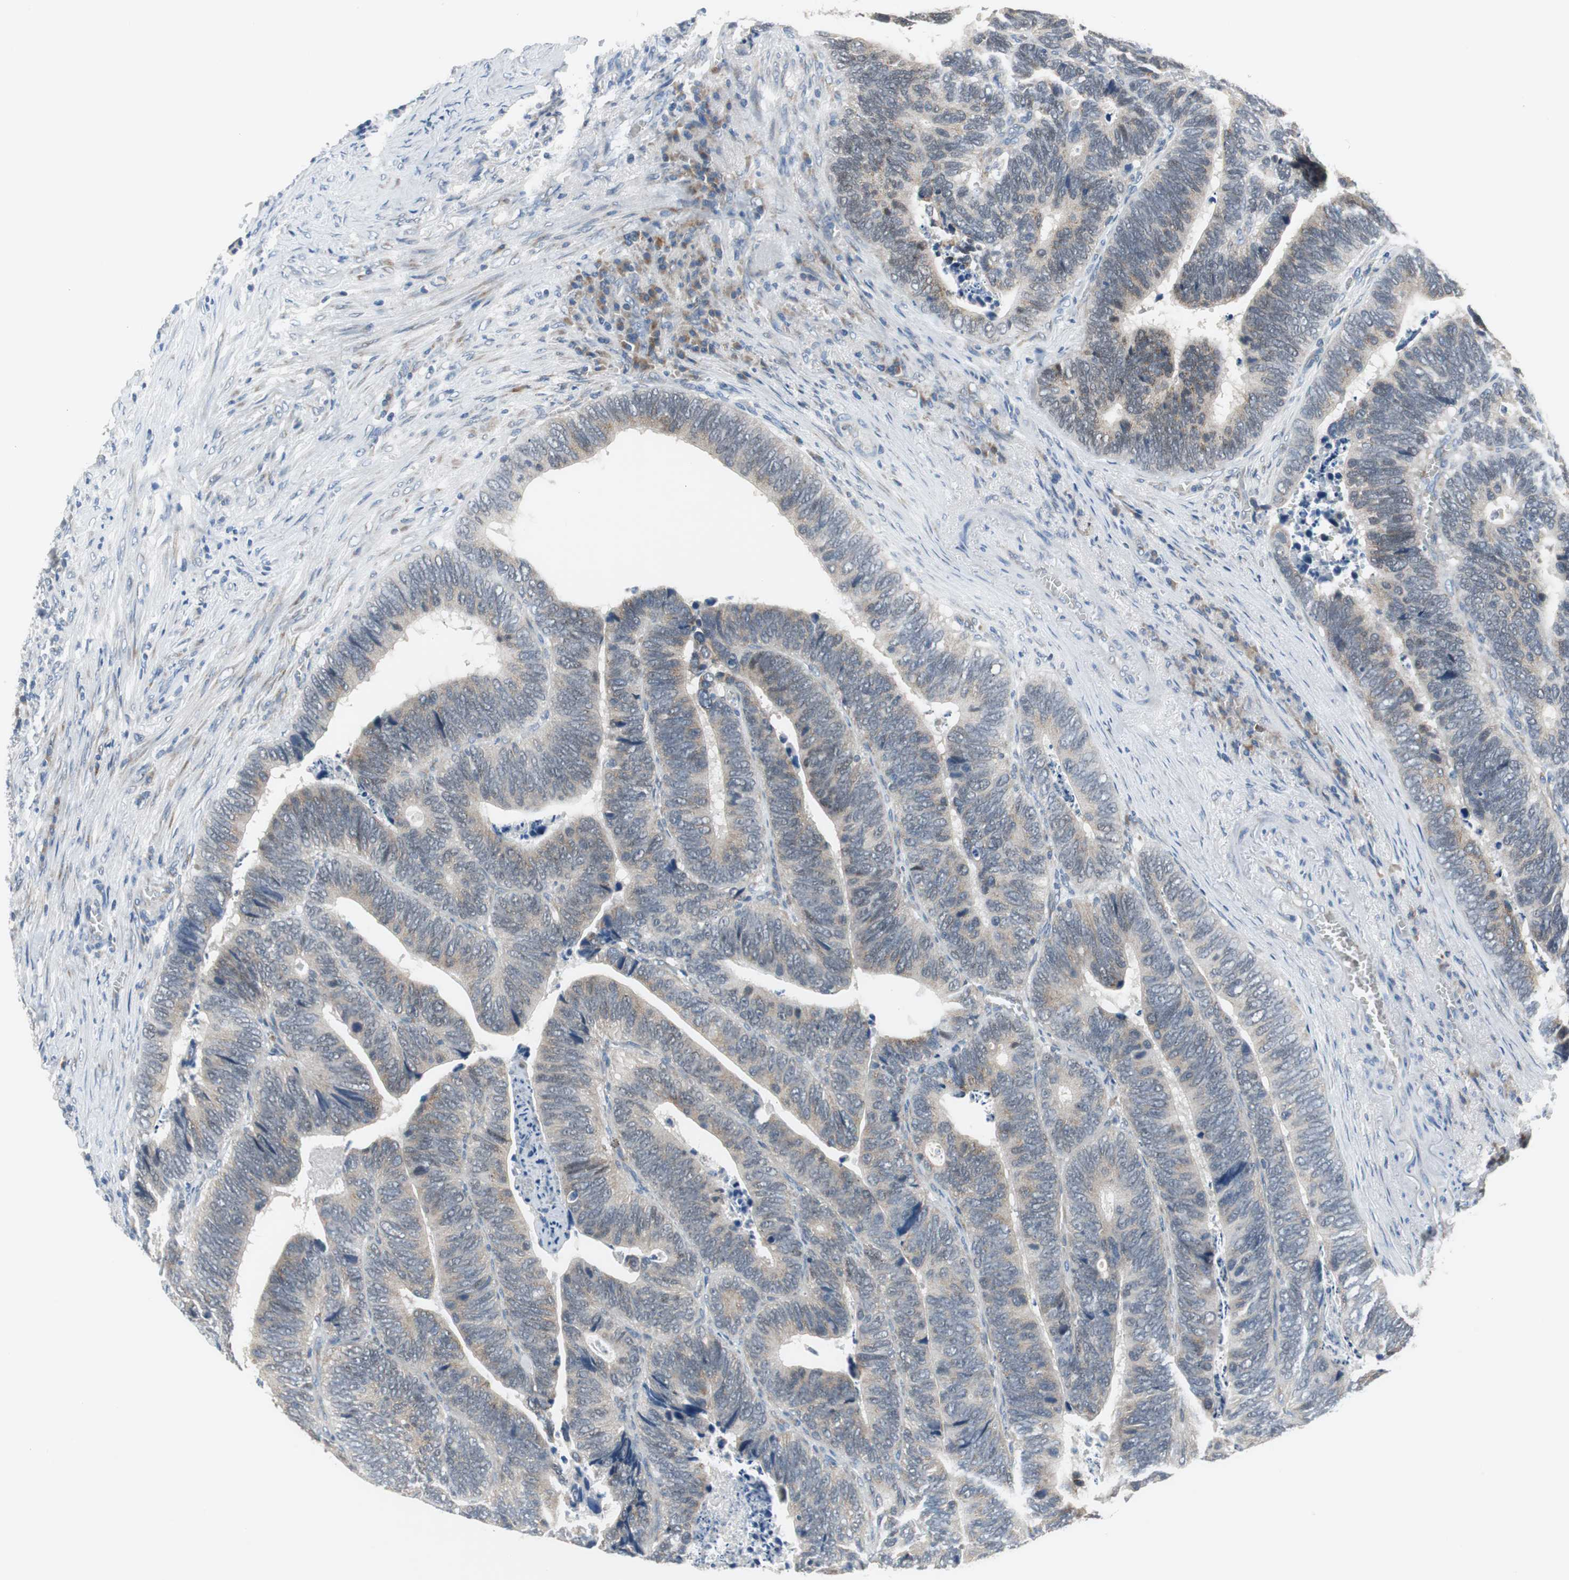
{"staining": {"intensity": "weak", "quantity": ">75%", "location": "cytoplasmic/membranous"}, "tissue": "colorectal cancer", "cell_type": "Tumor cells", "image_type": "cancer", "snomed": [{"axis": "morphology", "description": "Adenocarcinoma, NOS"}, {"axis": "topography", "description": "Colon"}], "caption": "Adenocarcinoma (colorectal) tissue demonstrates weak cytoplasmic/membranous positivity in approximately >75% of tumor cells The protein is shown in brown color, while the nuclei are stained blue.", "gene": "PLAA", "patient": {"sex": "male", "age": 72}}